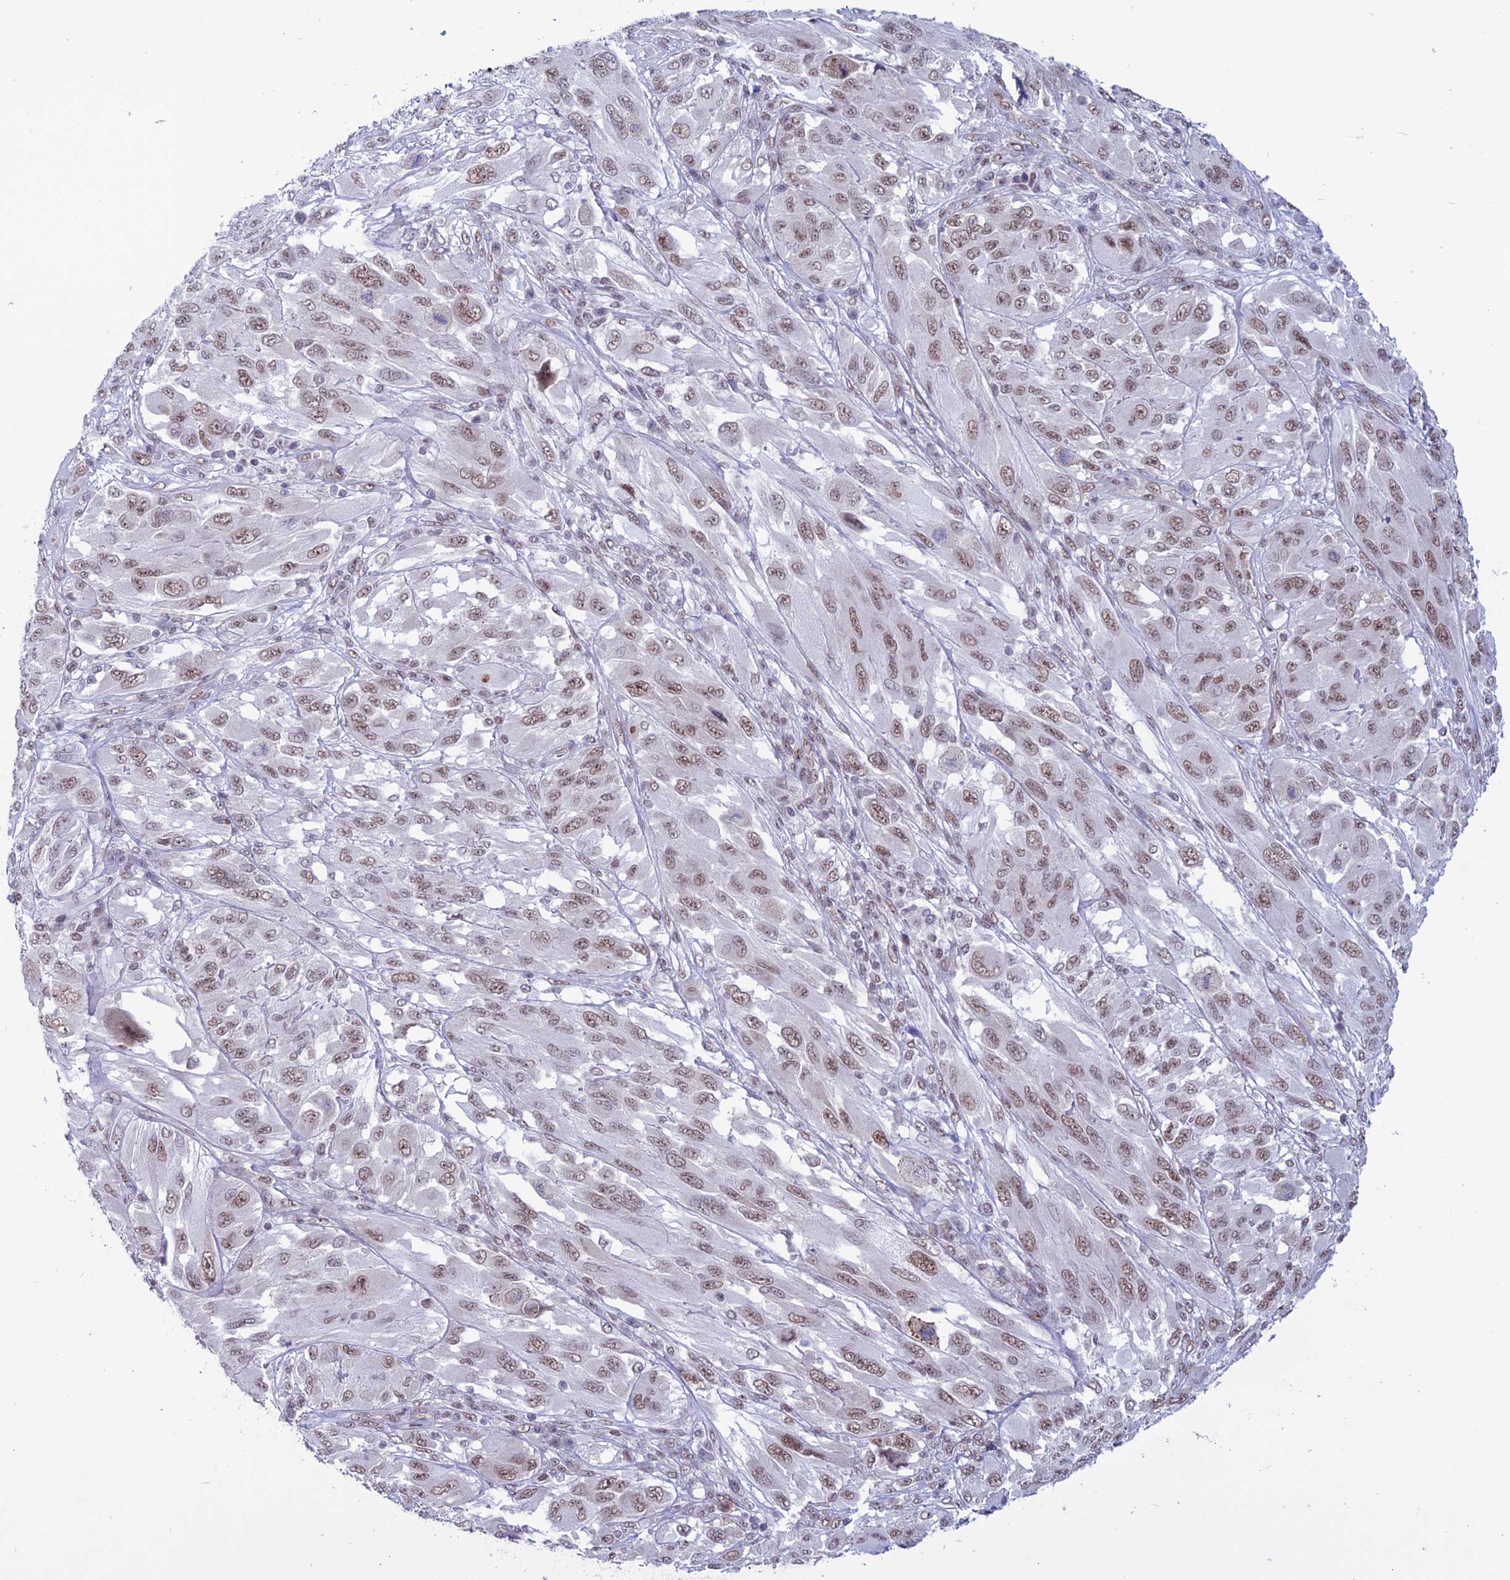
{"staining": {"intensity": "moderate", "quantity": ">75%", "location": "nuclear"}, "tissue": "melanoma", "cell_type": "Tumor cells", "image_type": "cancer", "snomed": [{"axis": "morphology", "description": "Malignant melanoma, NOS"}, {"axis": "topography", "description": "Skin"}], "caption": "Immunohistochemistry (IHC) (DAB (3,3'-diaminobenzidine)) staining of malignant melanoma demonstrates moderate nuclear protein positivity in about >75% of tumor cells.", "gene": "U2AF1", "patient": {"sex": "female", "age": 91}}